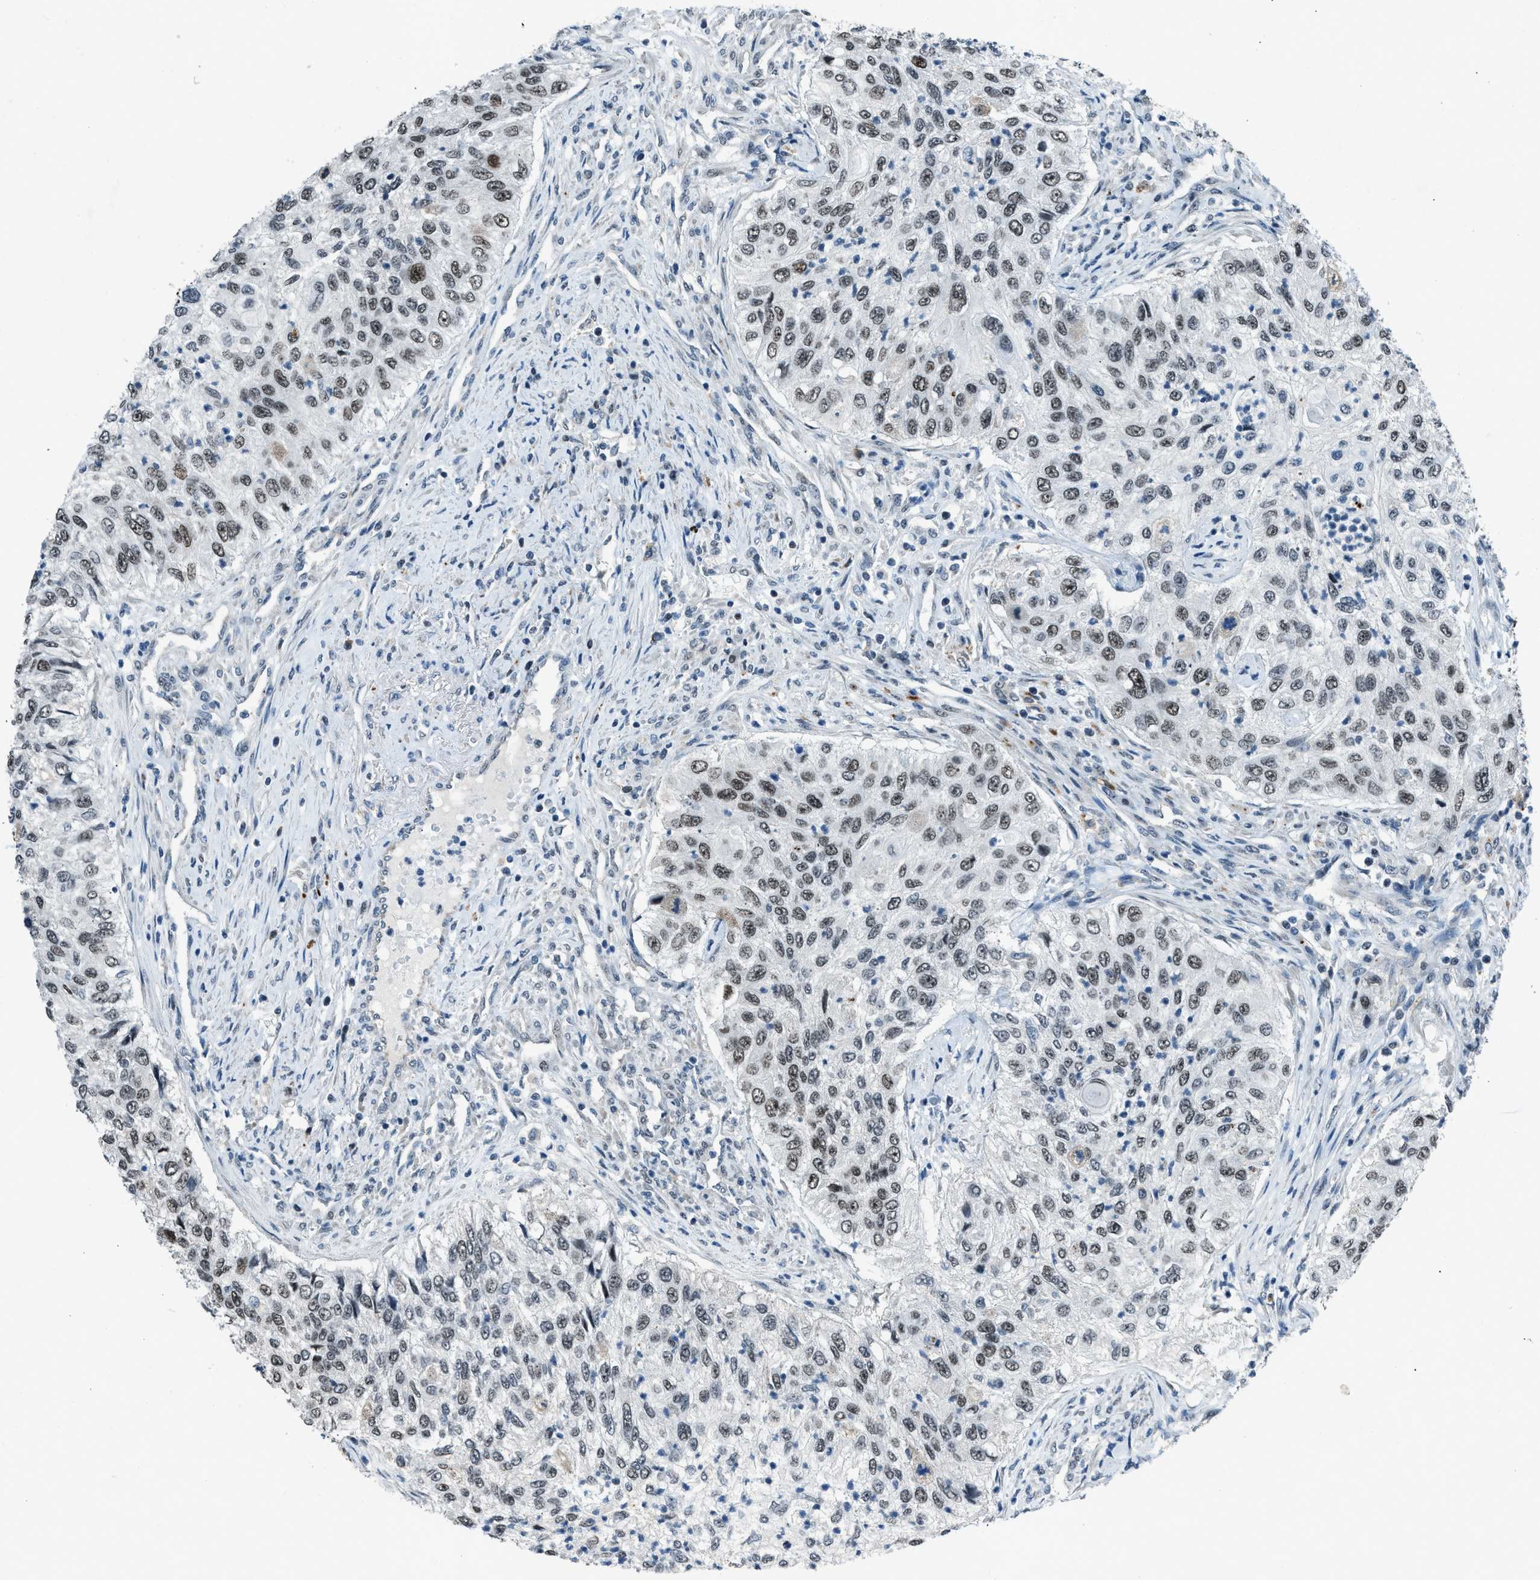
{"staining": {"intensity": "moderate", "quantity": ">75%", "location": "nuclear"}, "tissue": "urothelial cancer", "cell_type": "Tumor cells", "image_type": "cancer", "snomed": [{"axis": "morphology", "description": "Urothelial carcinoma, High grade"}, {"axis": "topography", "description": "Urinary bladder"}], "caption": "A brown stain labels moderate nuclear expression of a protein in human urothelial carcinoma (high-grade) tumor cells.", "gene": "ADCY1", "patient": {"sex": "female", "age": 60}}